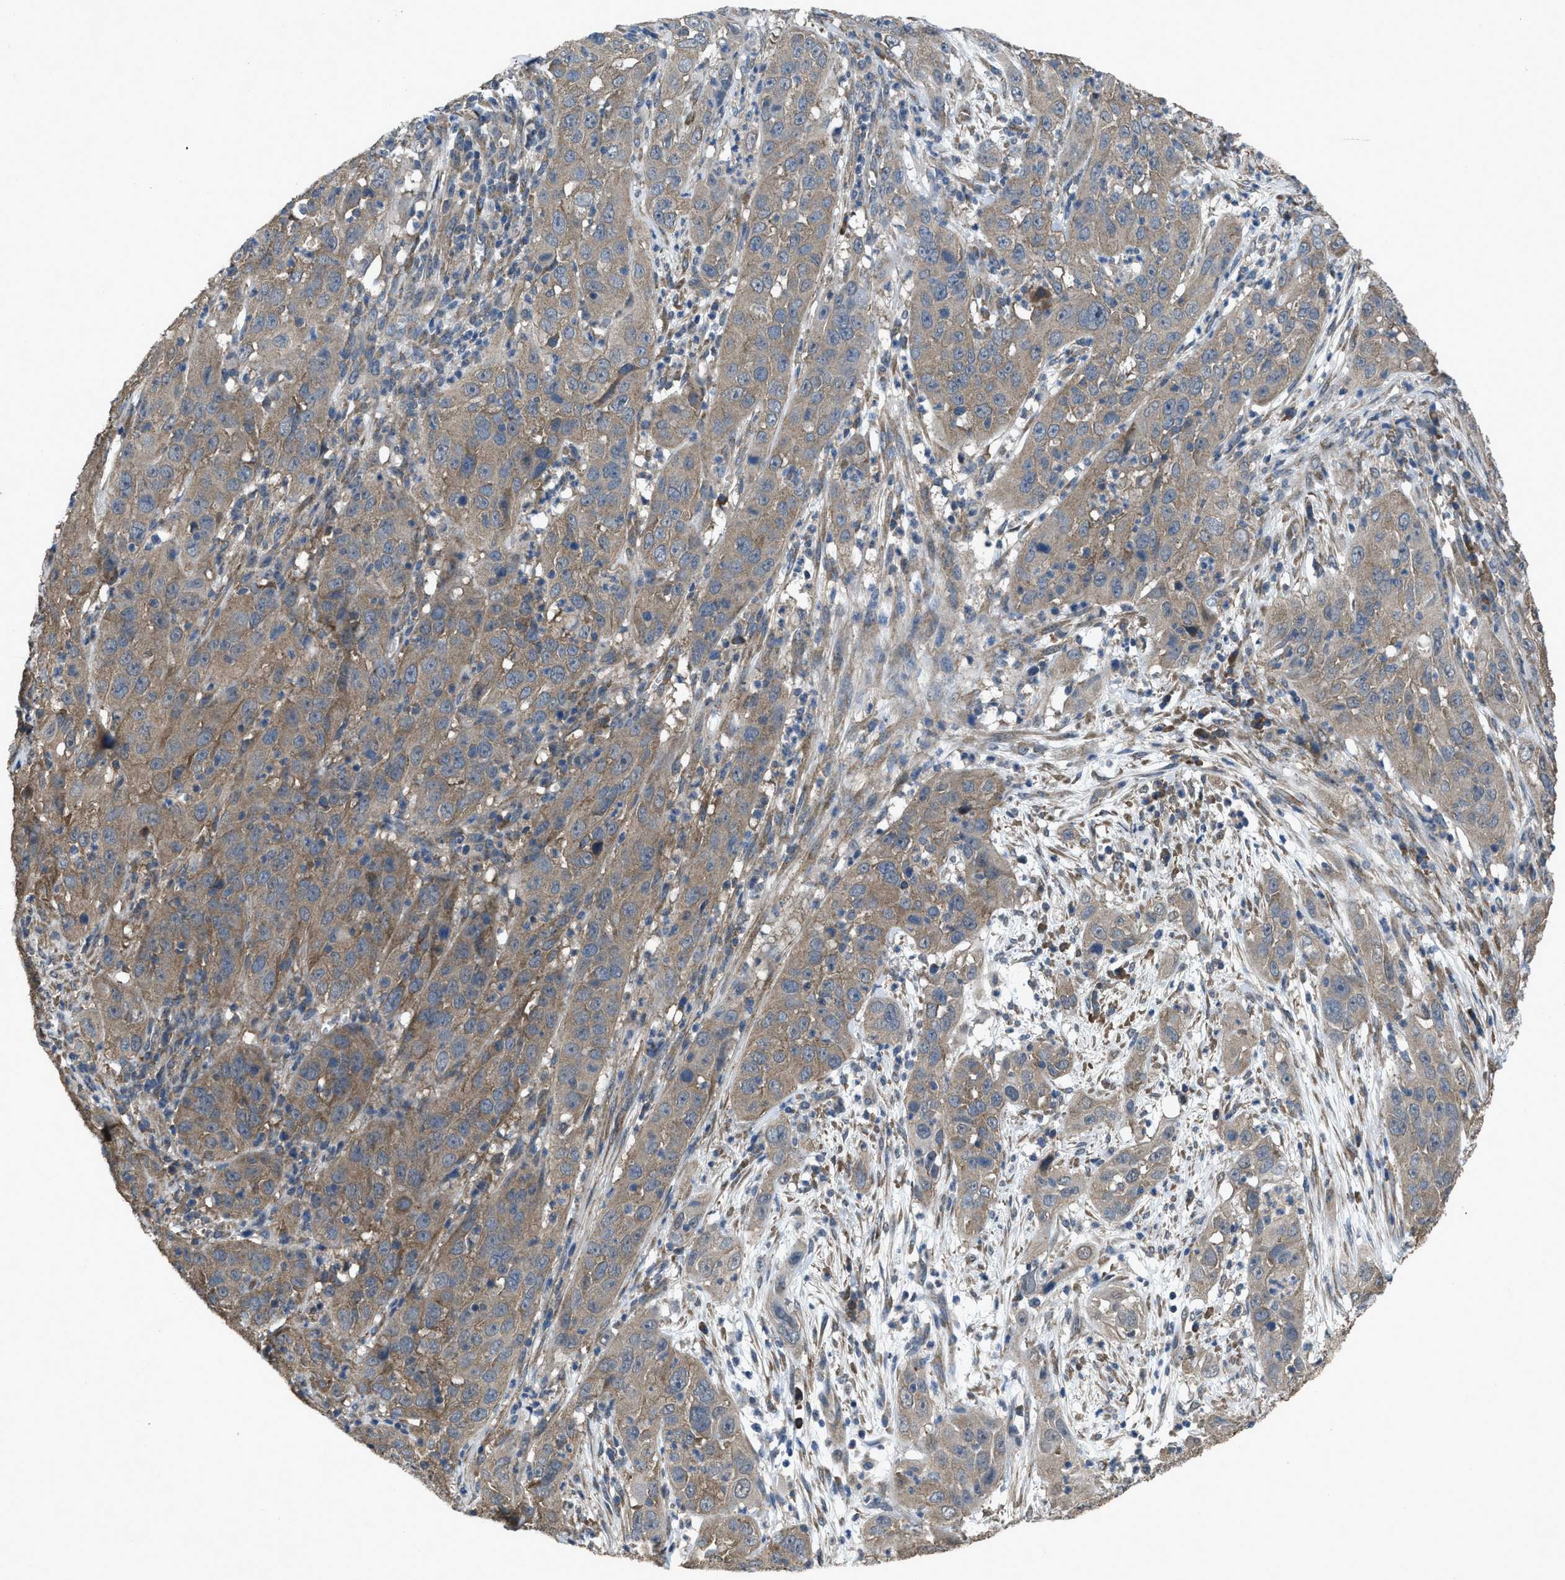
{"staining": {"intensity": "moderate", "quantity": ">75%", "location": "cytoplasmic/membranous"}, "tissue": "cervical cancer", "cell_type": "Tumor cells", "image_type": "cancer", "snomed": [{"axis": "morphology", "description": "Squamous cell carcinoma, NOS"}, {"axis": "topography", "description": "Cervix"}], "caption": "Approximately >75% of tumor cells in human cervical squamous cell carcinoma demonstrate moderate cytoplasmic/membranous protein staining as visualized by brown immunohistochemical staining.", "gene": "ARL6", "patient": {"sex": "female", "age": 32}}